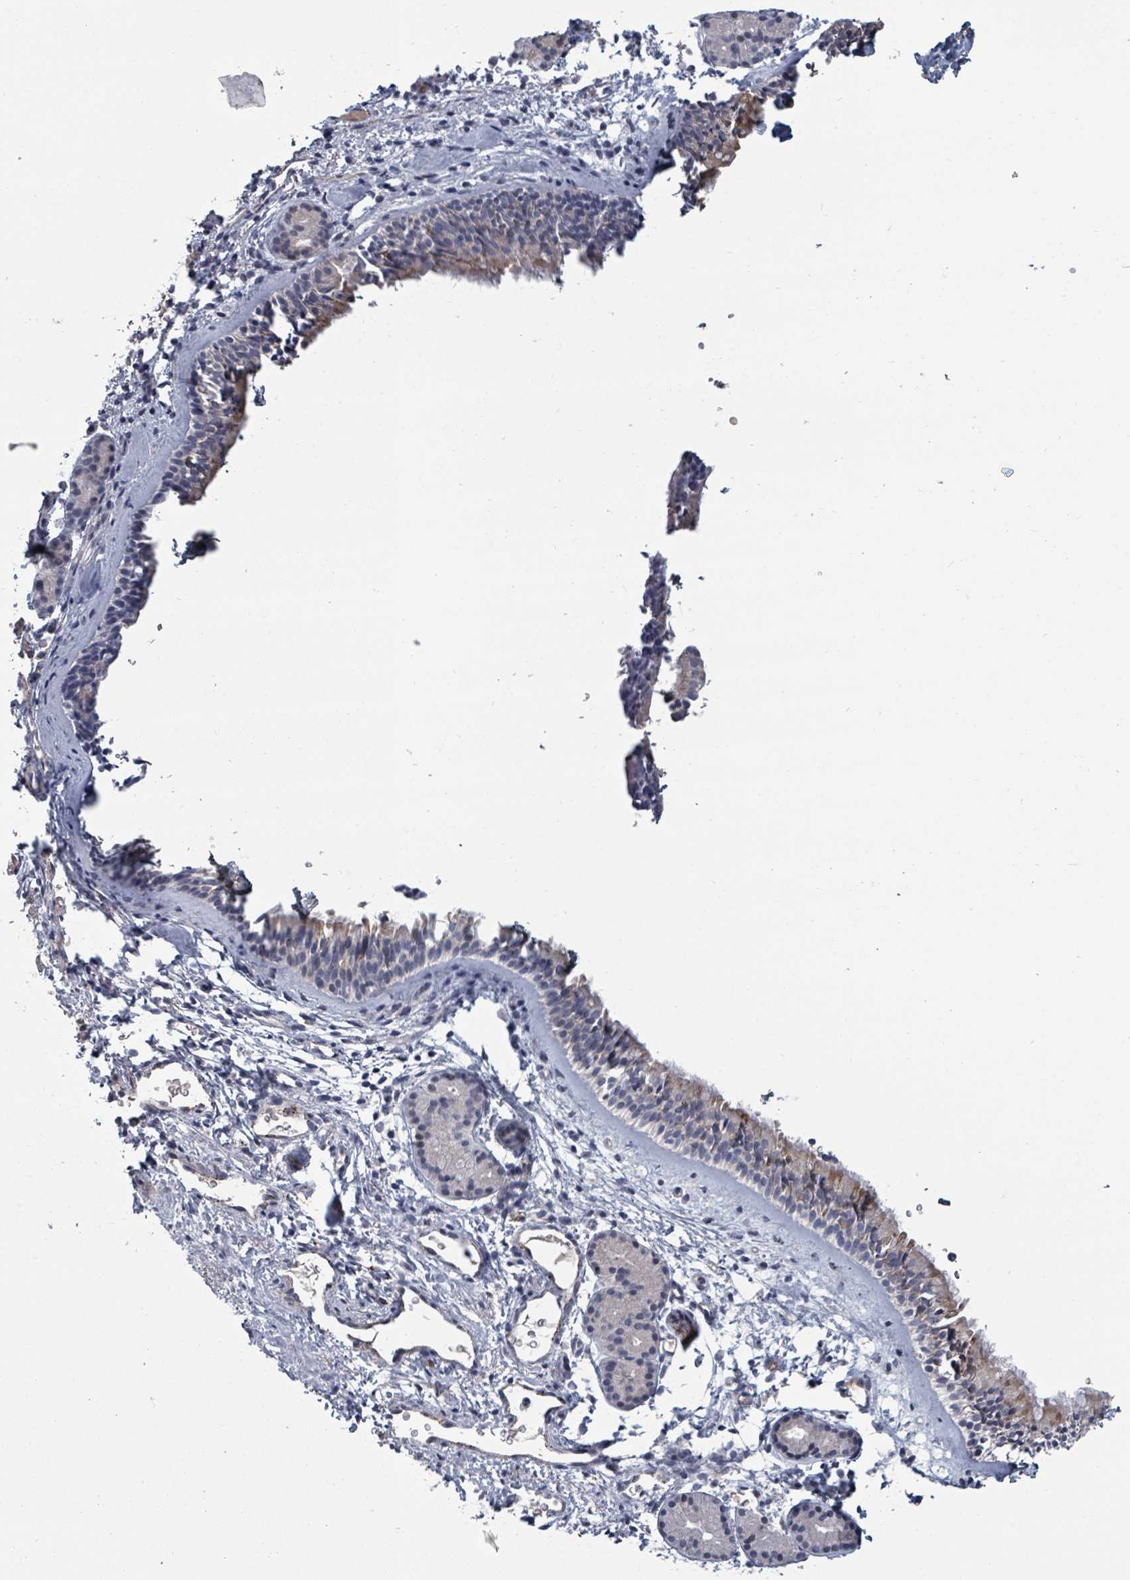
{"staining": {"intensity": "moderate", "quantity": "<25%", "location": "cytoplasmic/membranous"}, "tissue": "nasopharynx", "cell_type": "Respiratory epithelial cells", "image_type": "normal", "snomed": [{"axis": "morphology", "description": "Normal tissue, NOS"}, {"axis": "topography", "description": "Nasopharynx"}], "caption": "Moderate cytoplasmic/membranous protein expression is identified in about <25% of respiratory epithelial cells in nasopharynx.", "gene": "GABBR1", "patient": {"sex": "male", "age": 82}}